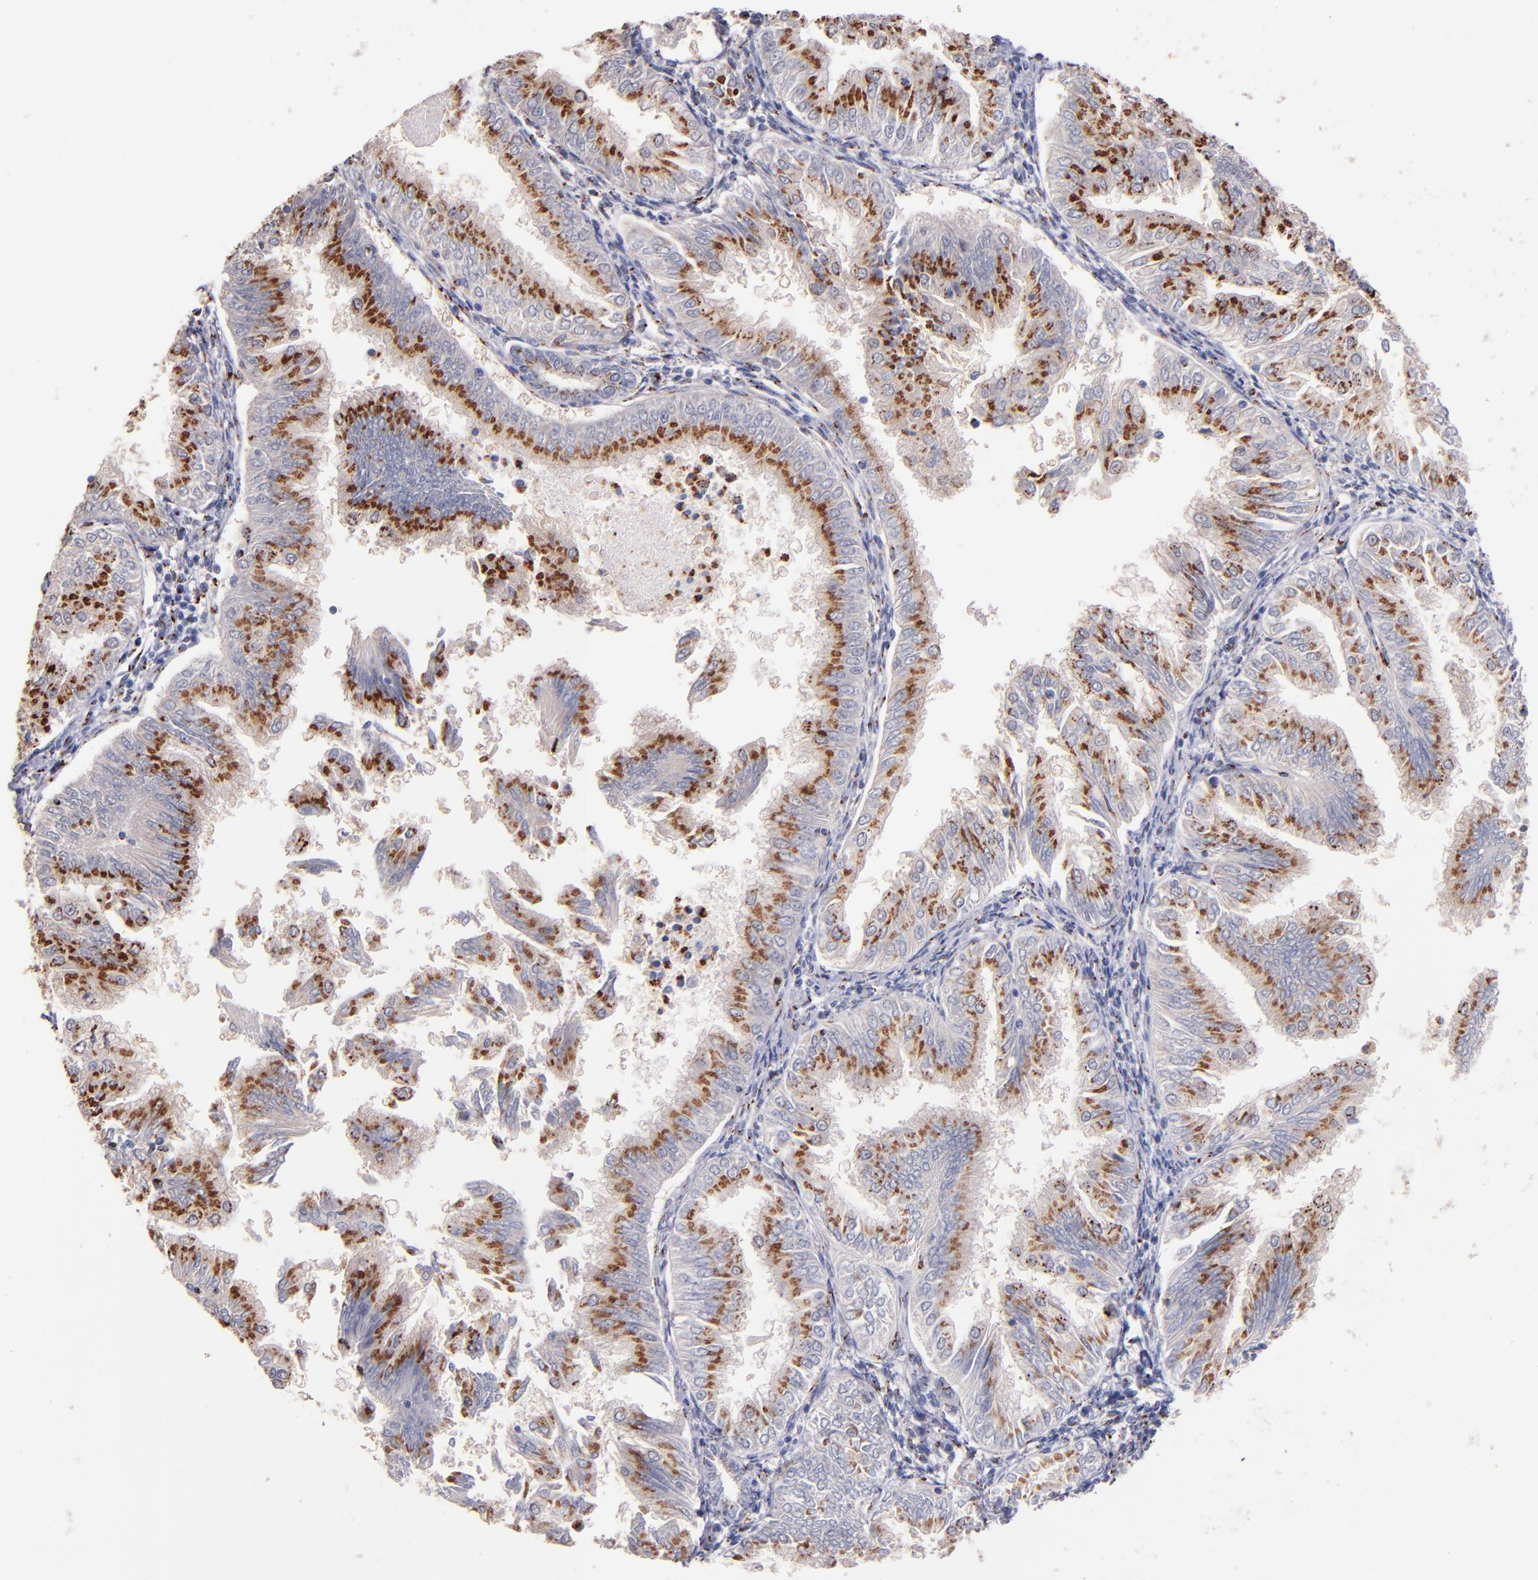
{"staining": {"intensity": "moderate", "quantity": ">75%", "location": "cytoplasmic/membranous"}, "tissue": "endometrial cancer", "cell_type": "Tumor cells", "image_type": "cancer", "snomed": [{"axis": "morphology", "description": "Adenocarcinoma, NOS"}, {"axis": "topography", "description": "Endometrium"}], "caption": "Tumor cells exhibit moderate cytoplasmic/membranous expression in about >75% of cells in endometrial cancer.", "gene": "GOLIM4", "patient": {"sex": "female", "age": 53}}